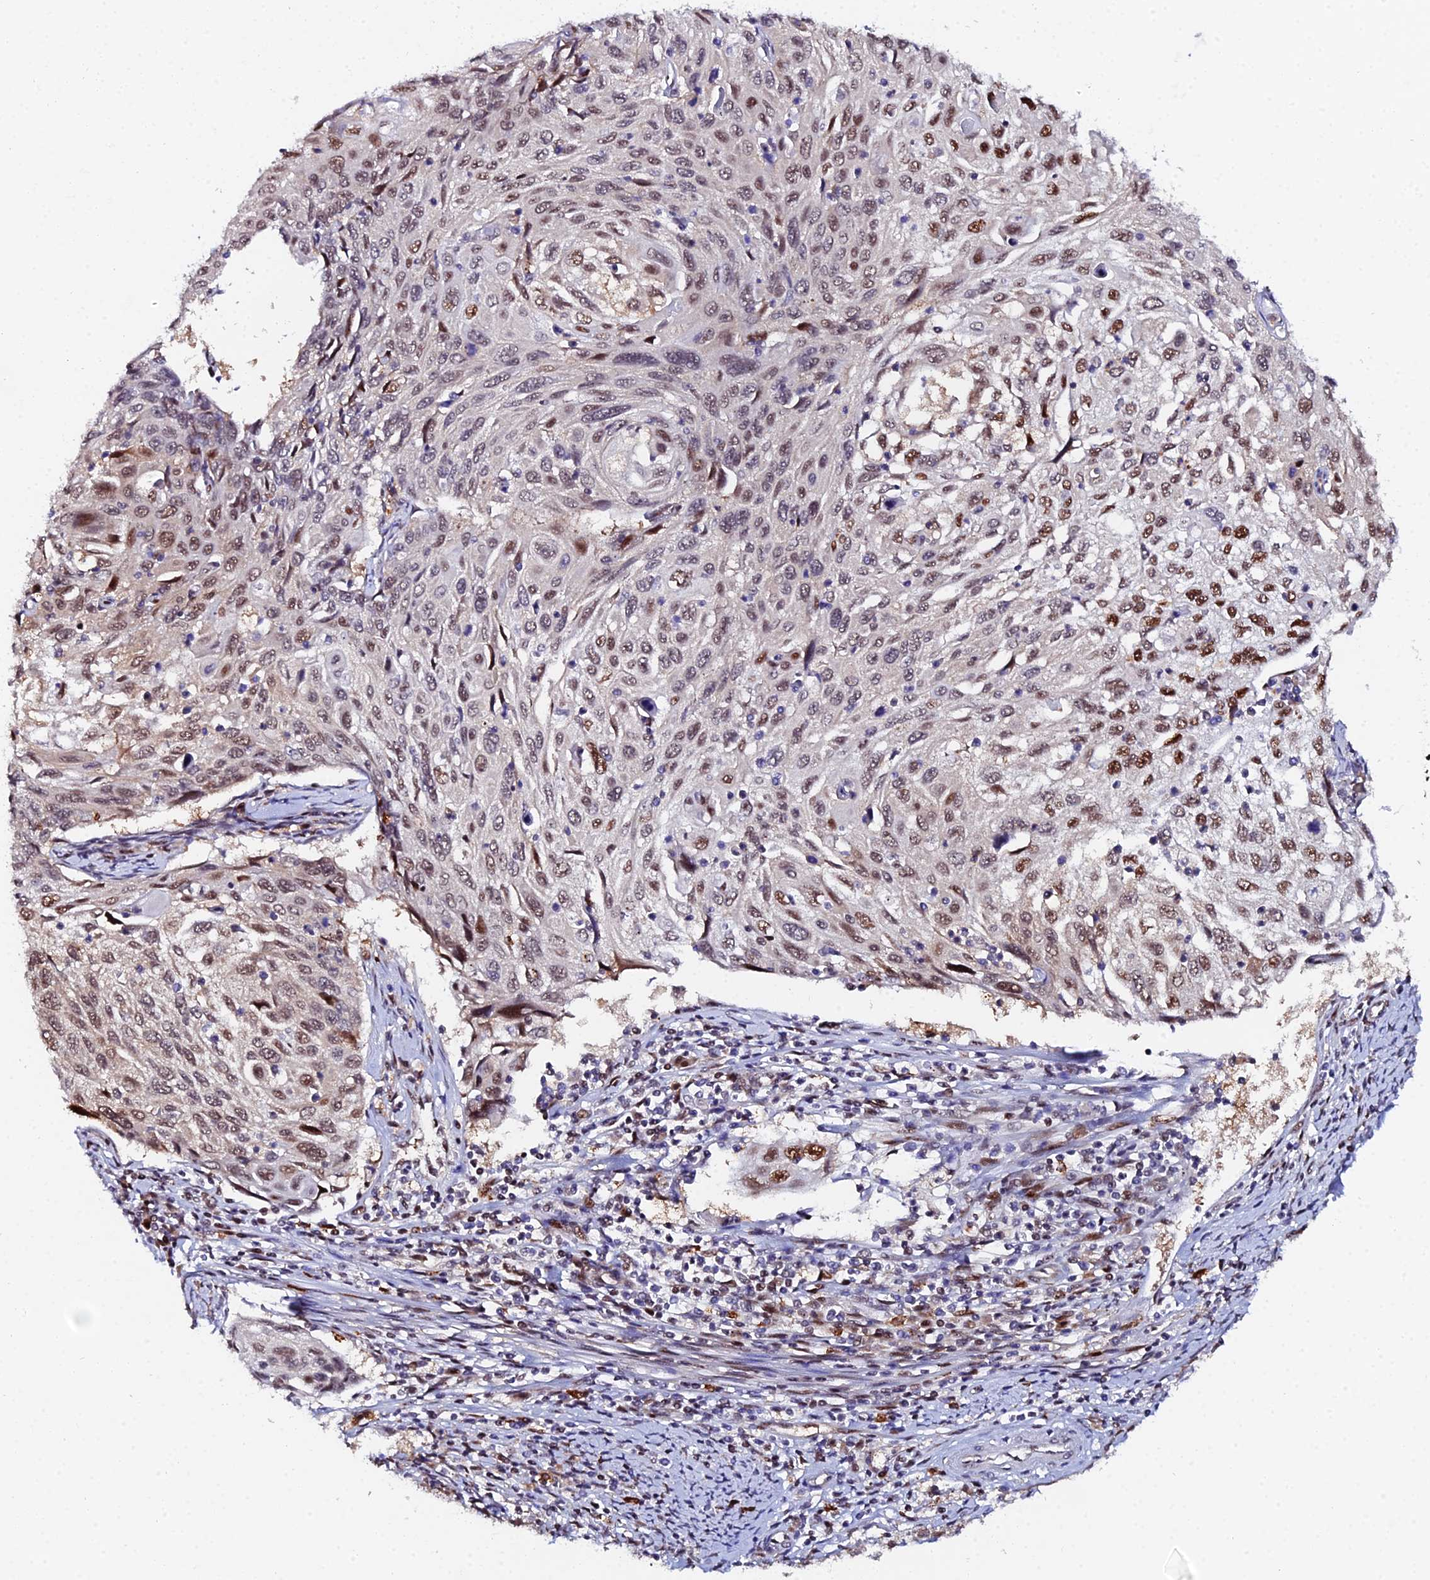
{"staining": {"intensity": "moderate", "quantity": "25%-75%", "location": "nuclear"}, "tissue": "cervical cancer", "cell_type": "Tumor cells", "image_type": "cancer", "snomed": [{"axis": "morphology", "description": "Squamous cell carcinoma, NOS"}, {"axis": "topography", "description": "Cervix"}], "caption": "Cervical squamous cell carcinoma was stained to show a protein in brown. There is medium levels of moderate nuclear positivity in approximately 25%-75% of tumor cells.", "gene": "TIFA", "patient": {"sex": "female", "age": 70}}